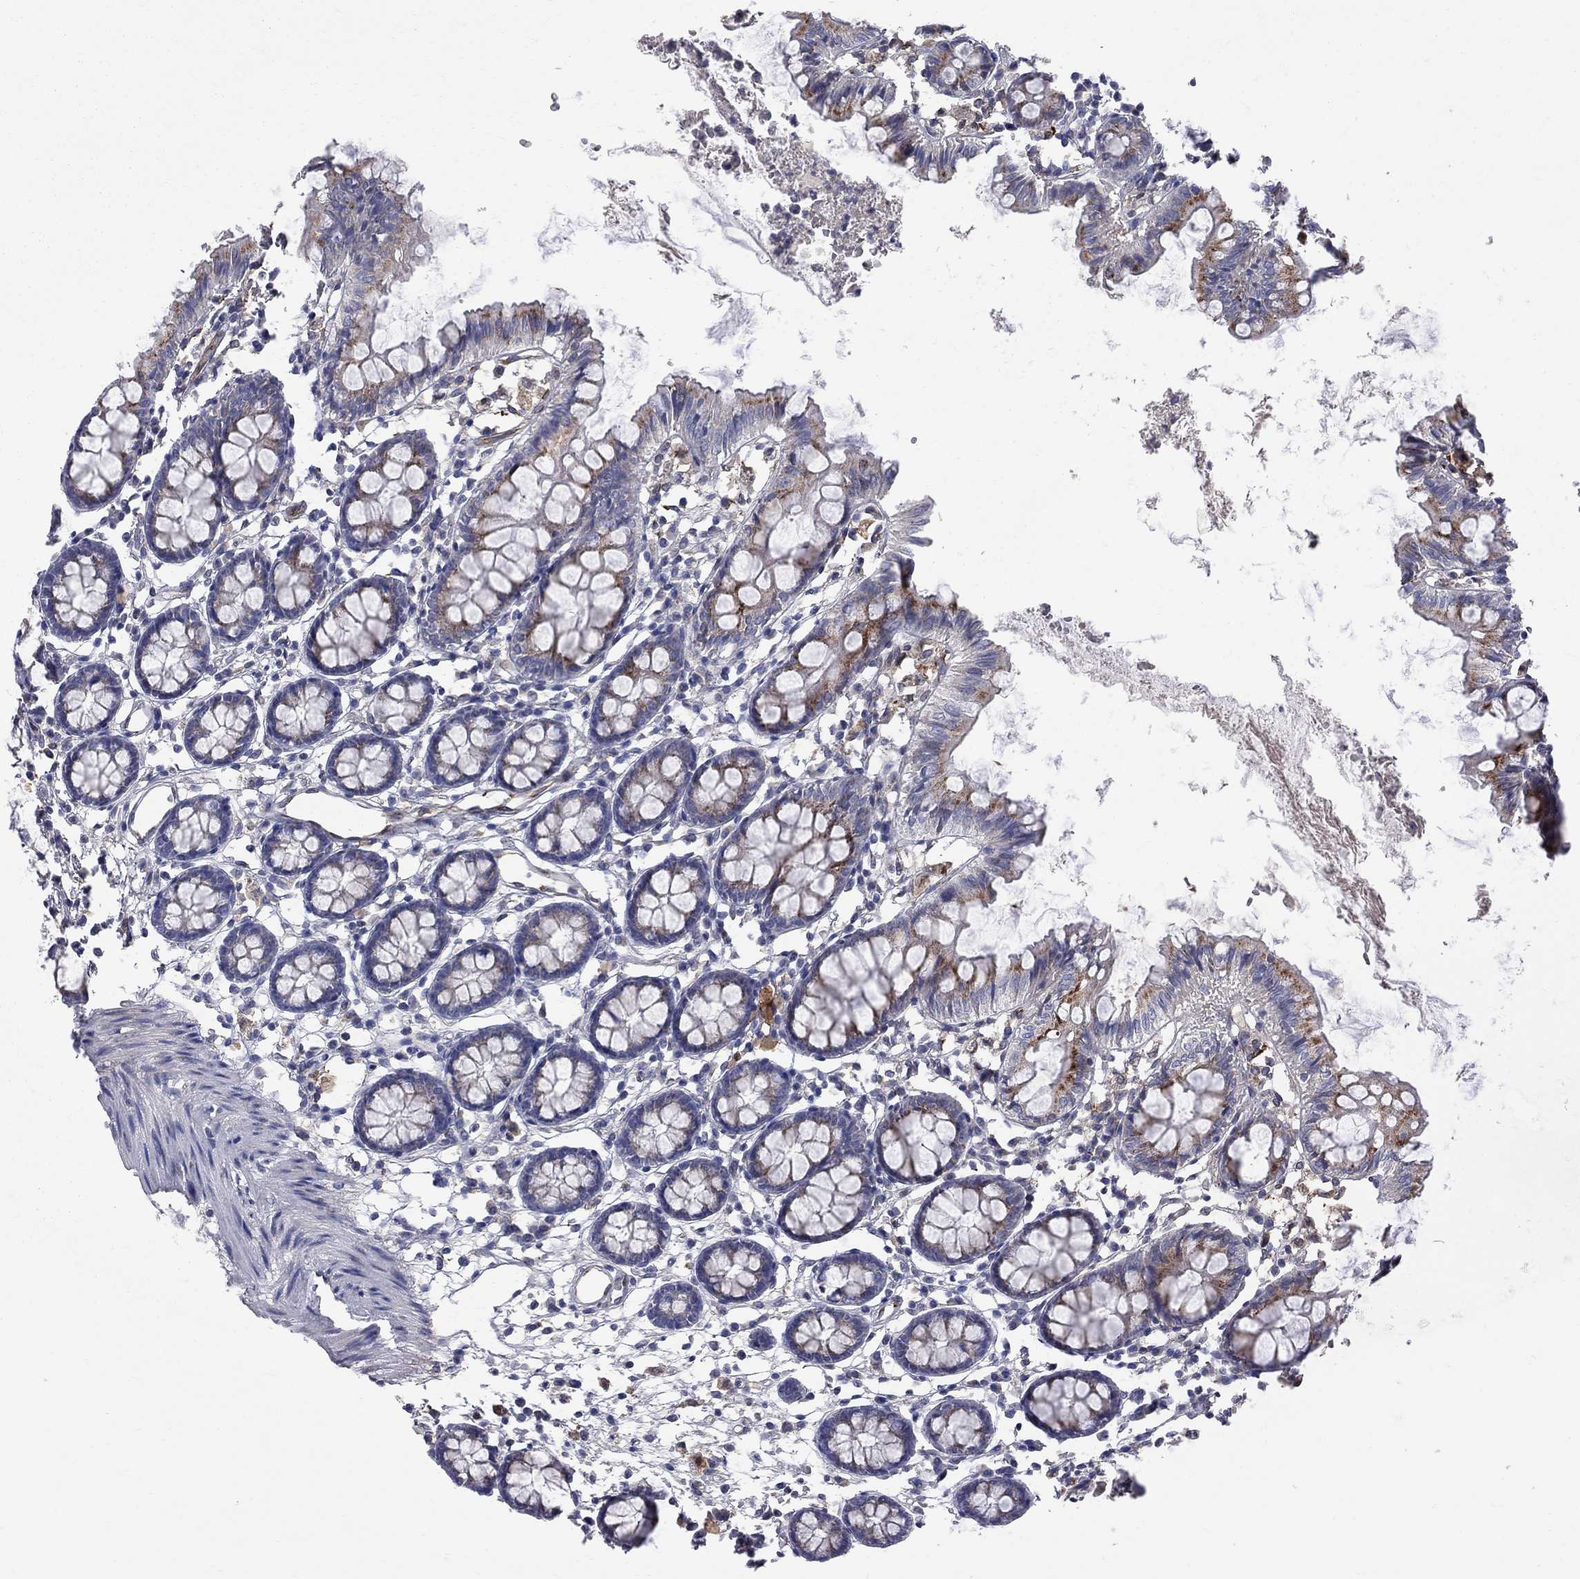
{"staining": {"intensity": "negative", "quantity": "none", "location": "none"}, "tissue": "colon", "cell_type": "Endothelial cells", "image_type": "normal", "snomed": [{"axis": "morphology", "description": "Normal tissue, NOS"}, {"axis": "topography", "description": "Colon"}], "caption": "The photomicrograph reveals no staining of endothelial cells in benign colon. (DAB immunohistochemistry visualized using brightfield microscopy, high magnification).", "gene": "MTHFR", "patient": {"sex": "female", "age": 84}}